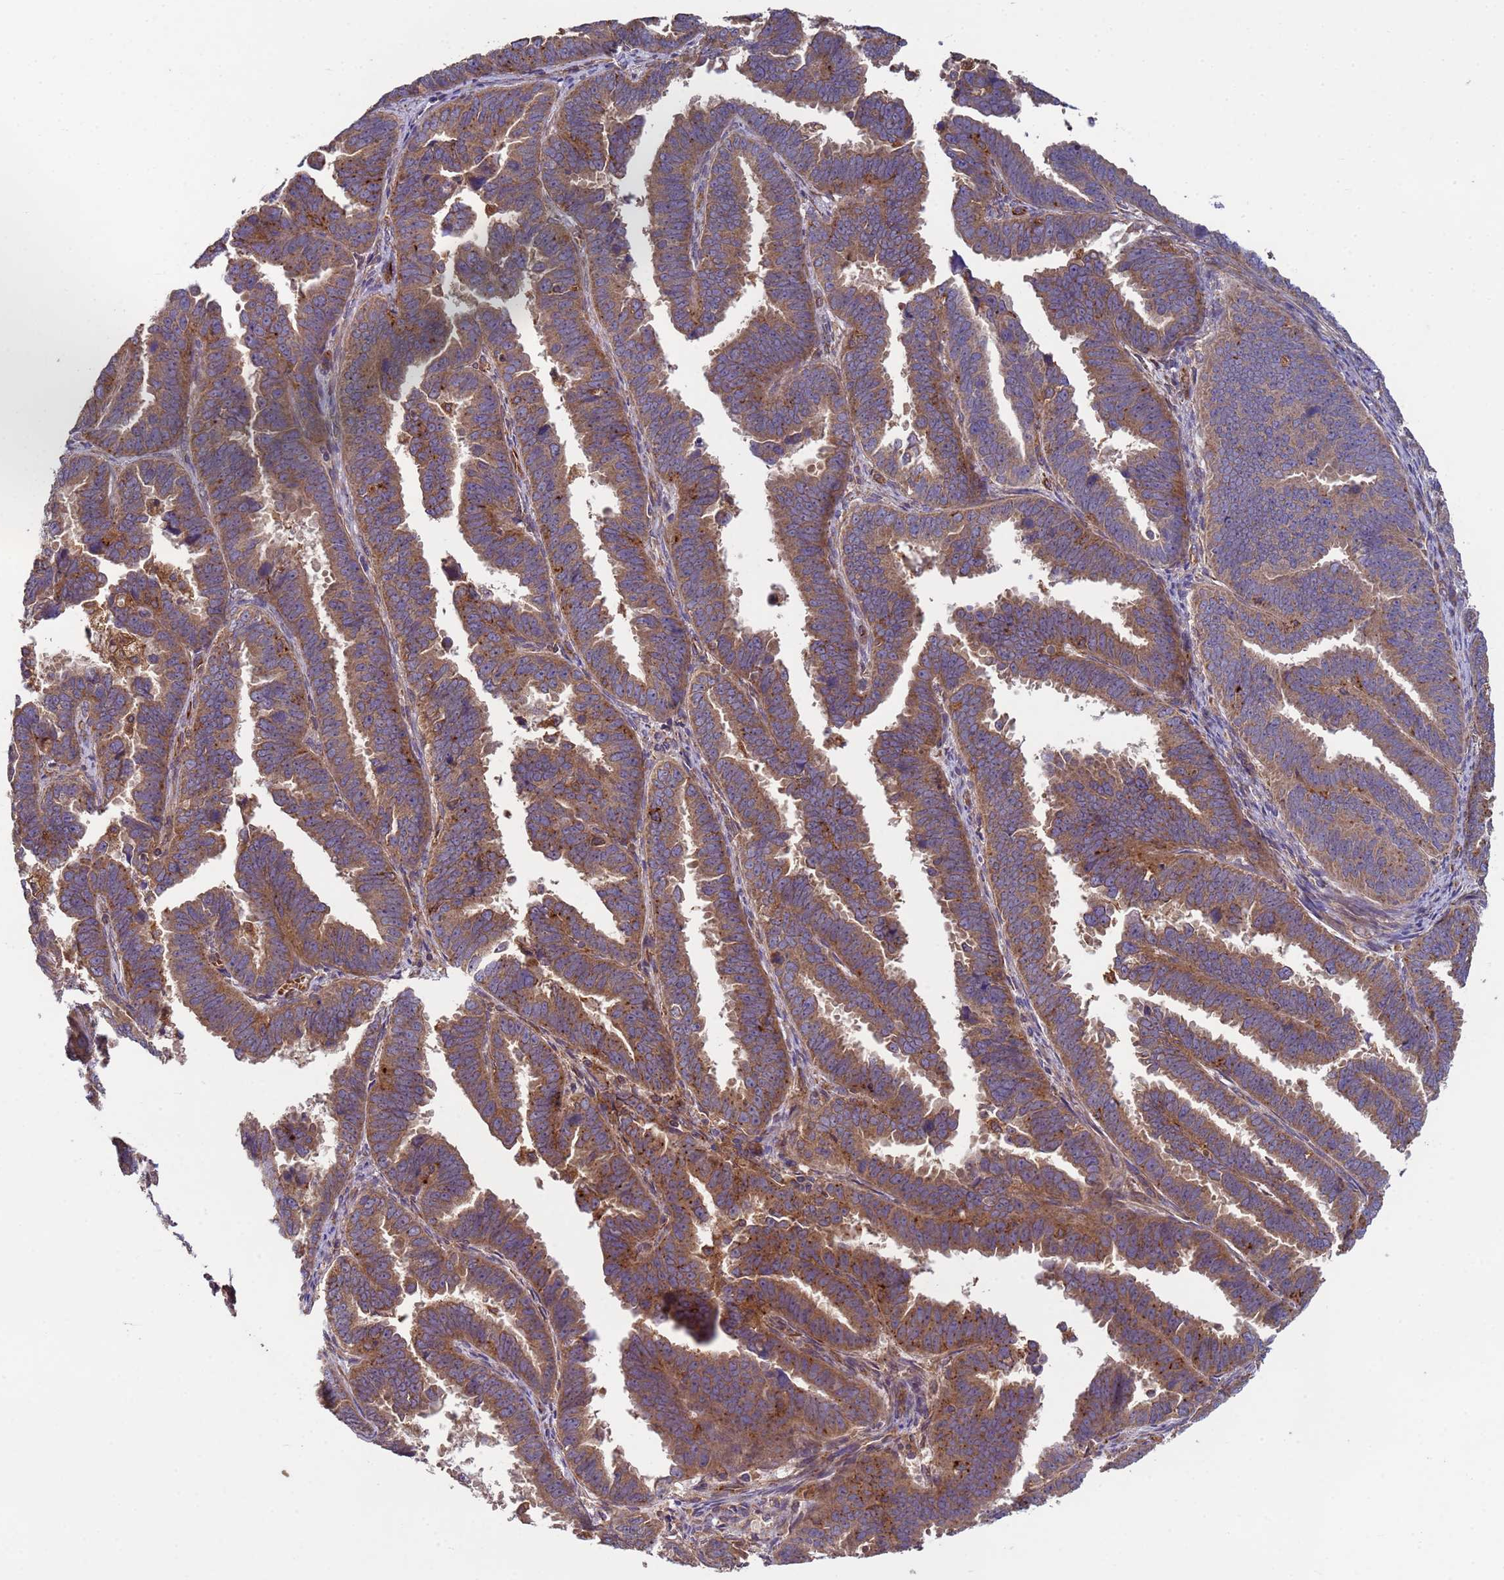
{"staining": {"intensity": "moderate", "quantity": ">75%", "location": "cytoplasmic/membranous"}, "tissue": "endometrial cancer", "cell_type": "Tumor cells", "image_type": "cancer", "snomed": [{"axis": "morphology", "description": "Adenocarcinoma, NOS"}, {"axis": "topography", "description": "Endometrium"}], "caption": "The image shows staining of endometrial adenocarcinoma, revealing moderate cytoplasmic/membranous protein staining (brown color) within tumor cells.", "gene": "RAB10", "patient": {"sex": "female", "age": 75}}